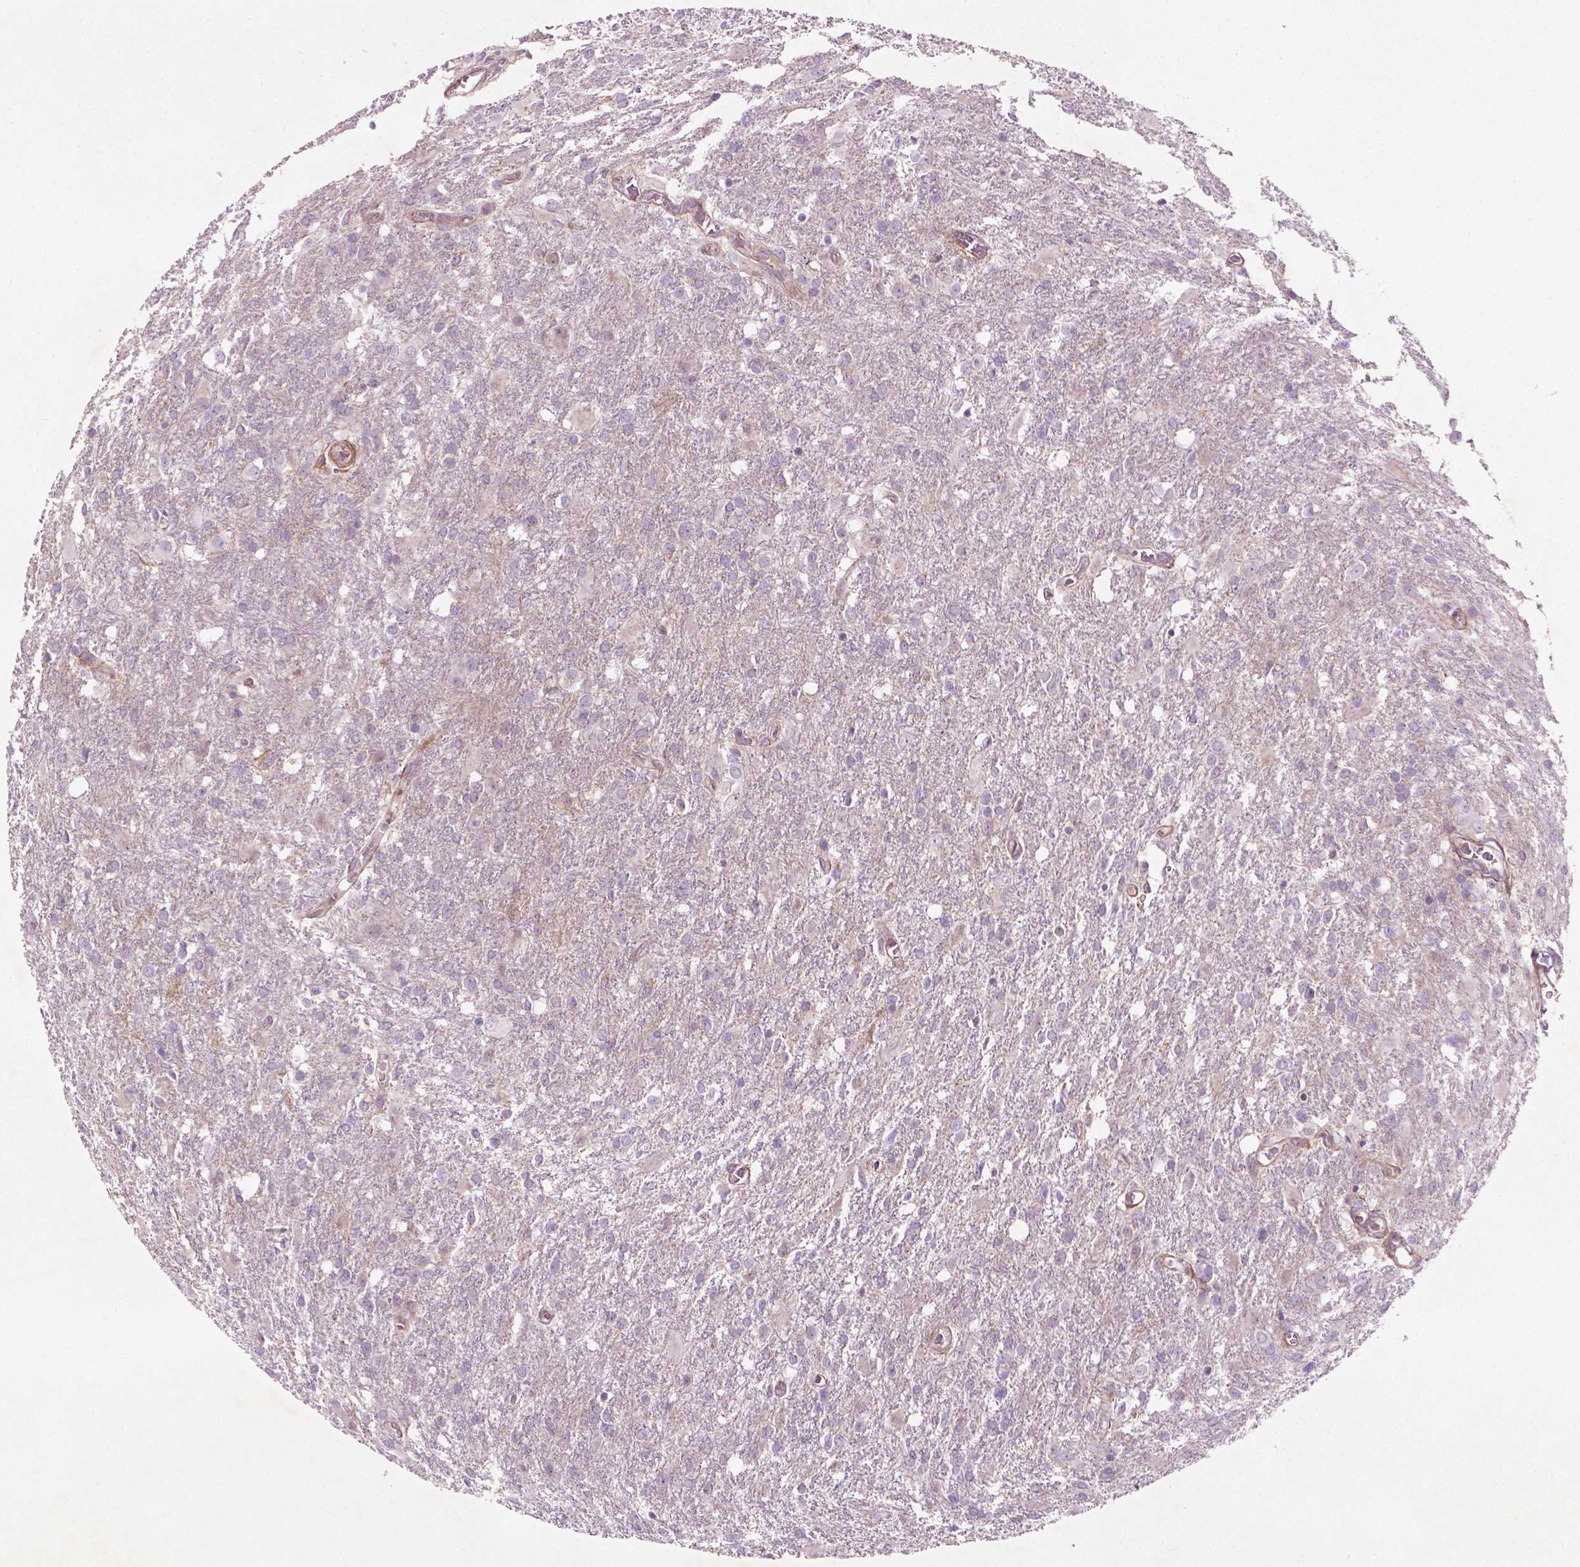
{"staining": {"intensity": "negative", "quantity": "none", "location": "none"}, "tissue": "glioma", "cell_type": "Tumor cells", "image_type": "cancer", "snomed": [{"axis": "morphology", "description": "Glioma, malignant, High grade"}, {"axis": "topography", "description": "Brain"}], "caption": "Protein analysis of malignant glioma (high-grade) exhibits no significant staining in tumor cells. (DAB immunohistochemistry visualized using brightfield microscopy, high magnification).", "gene": "TCHP", "patient": {"sex": "male", "age": 68}}